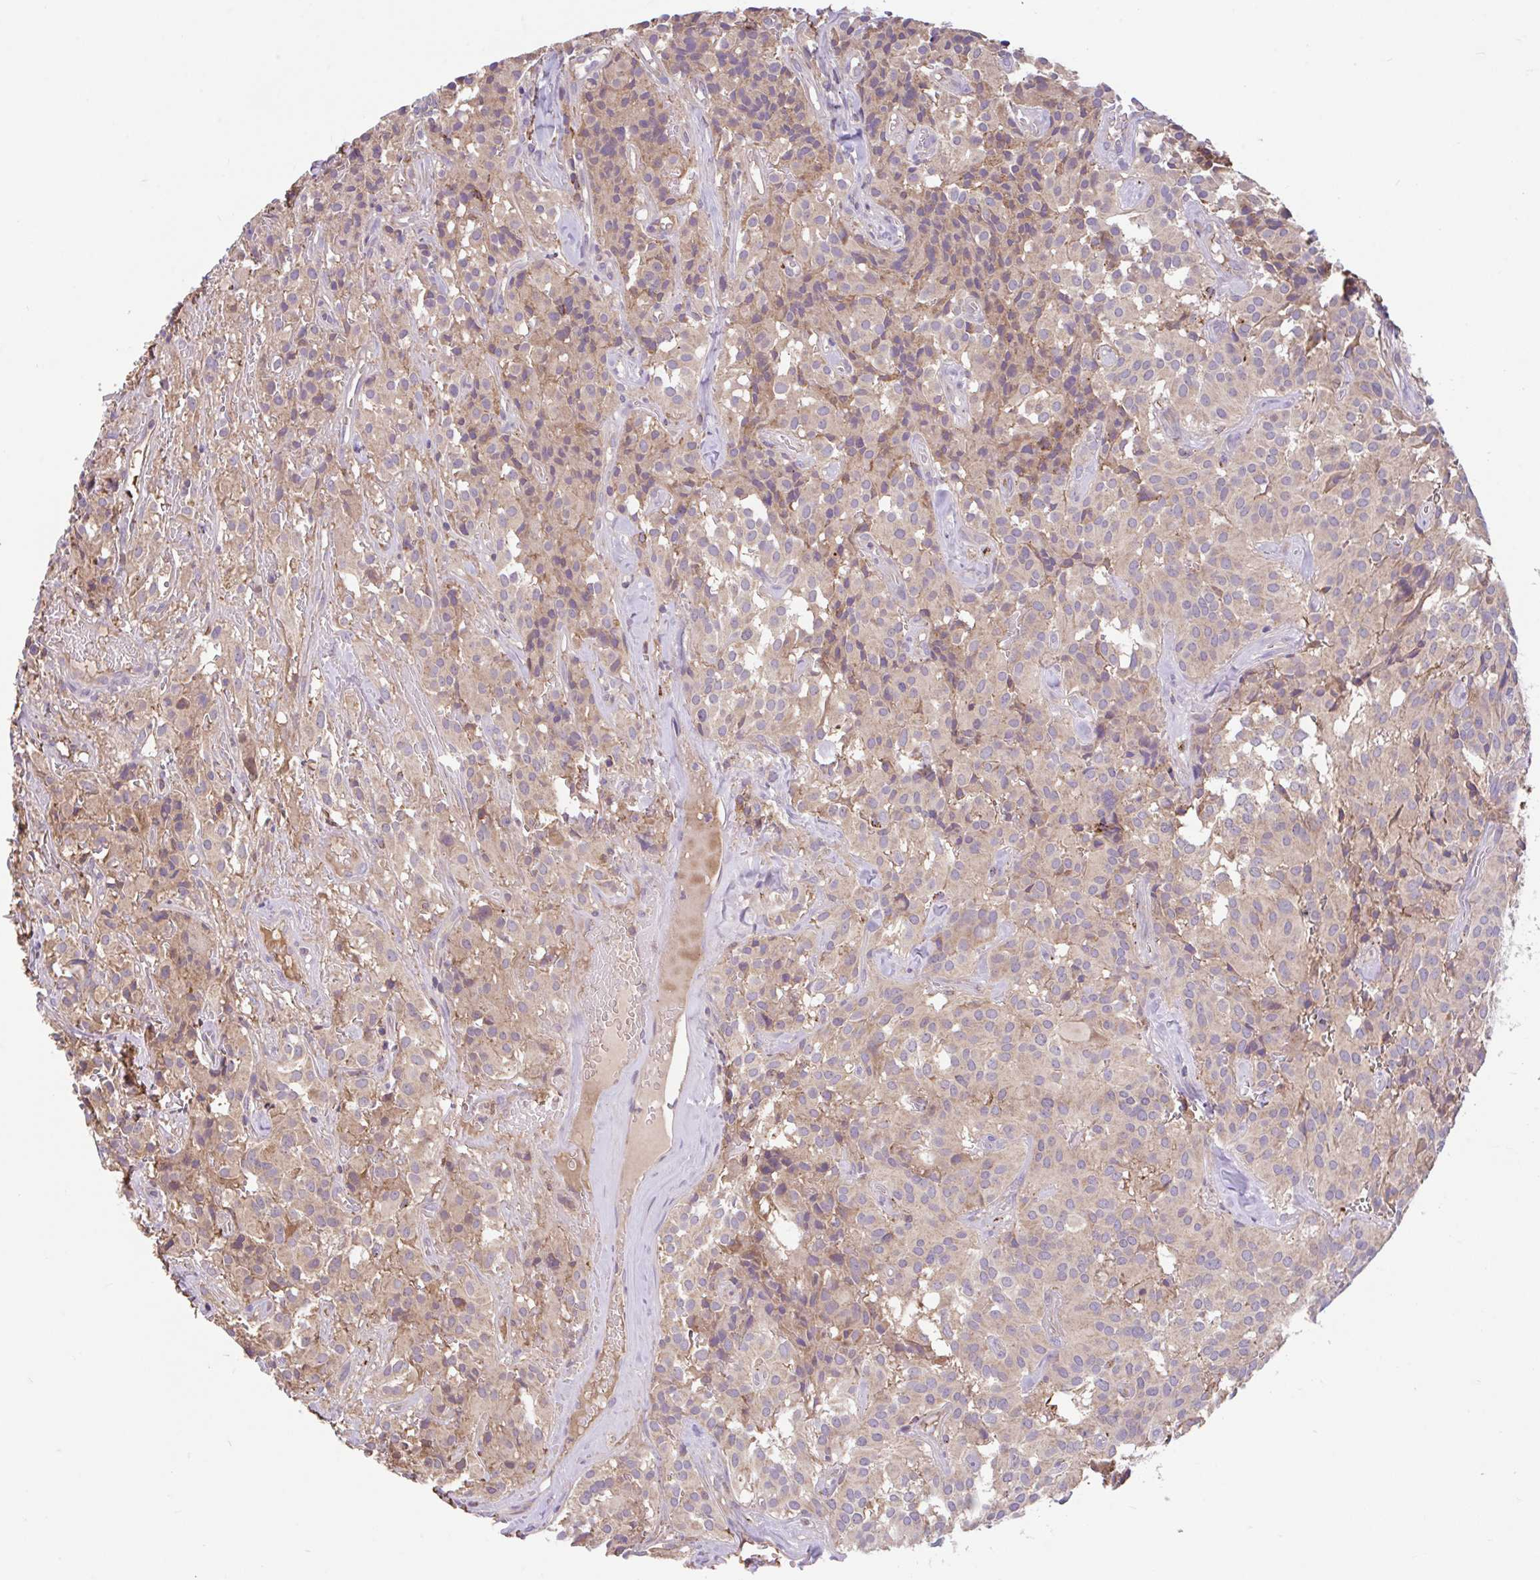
{"staining": {"intensity": "weak", "quantity": "25%-75%", "location": "cytoplasmic/membranous"}, "tissue": "glioma", "cell_type": "Tumor cells", "image_type": "cancer", "snomed": [{"axis": "morphology", "description": "Glioma, malignant, Low grade"}, {"axis": "topography", "description": "Brain"}], "caption": "Tumor cells exhibit low levels of weak cytoplasmic/membranous expression in about 25%-75% of cells in malignant low-grade glioma.", "gene": "RALBP1", "patient": {"sex": "male", "age": 42}}